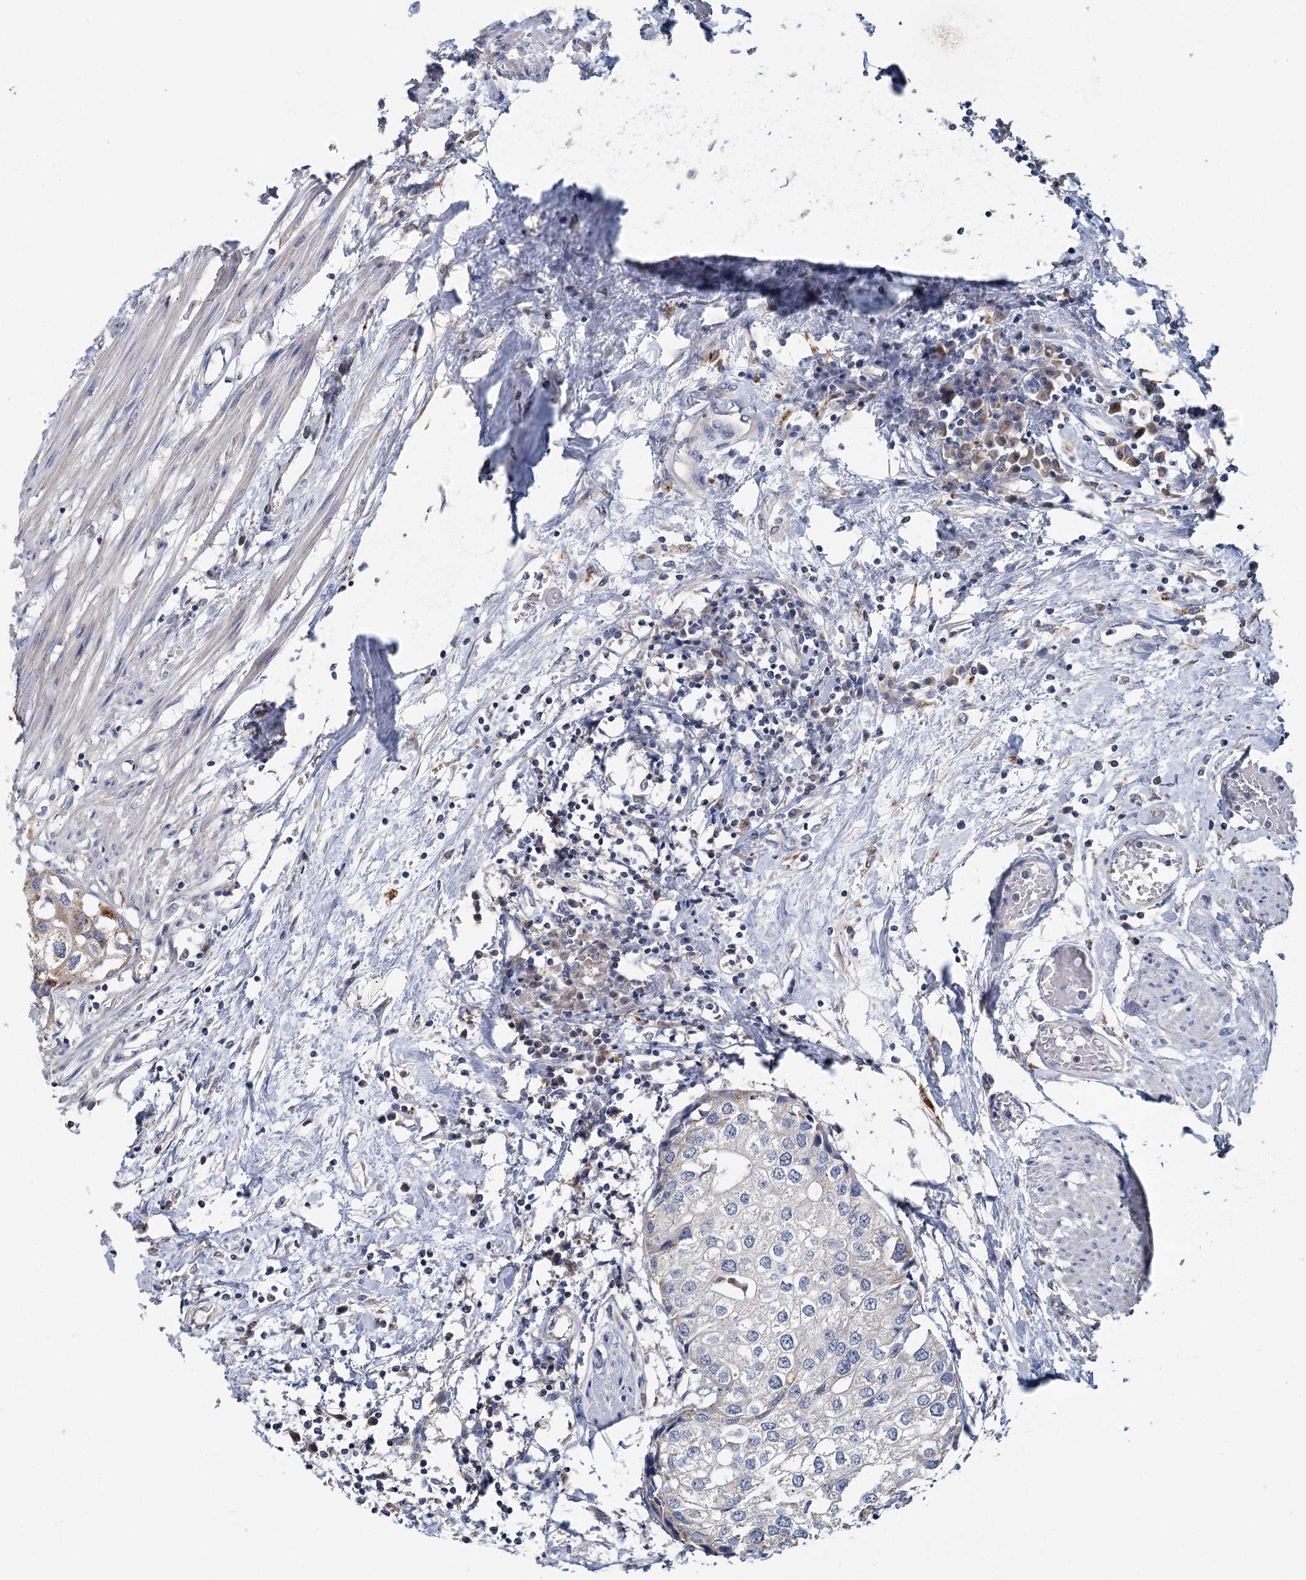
{"staining": {"intensity": "negative", "quantity": "none", "location": "none"}, "tissue": "urothelial cancer", "cell_type": "Tumor cells", "image_type": "cancer", "snomed": [{"axis": "morphology", "description": "Urothelial carcinoma, High grade"}, {"axis": "topography", "description": "Urinary bladder"}], "caption": "A photomicrograph of human urothelial cancer is negative for staining in tumor cells.", "gene": "ANKRD16", "patient": {"sex": "male", "age": 64}}